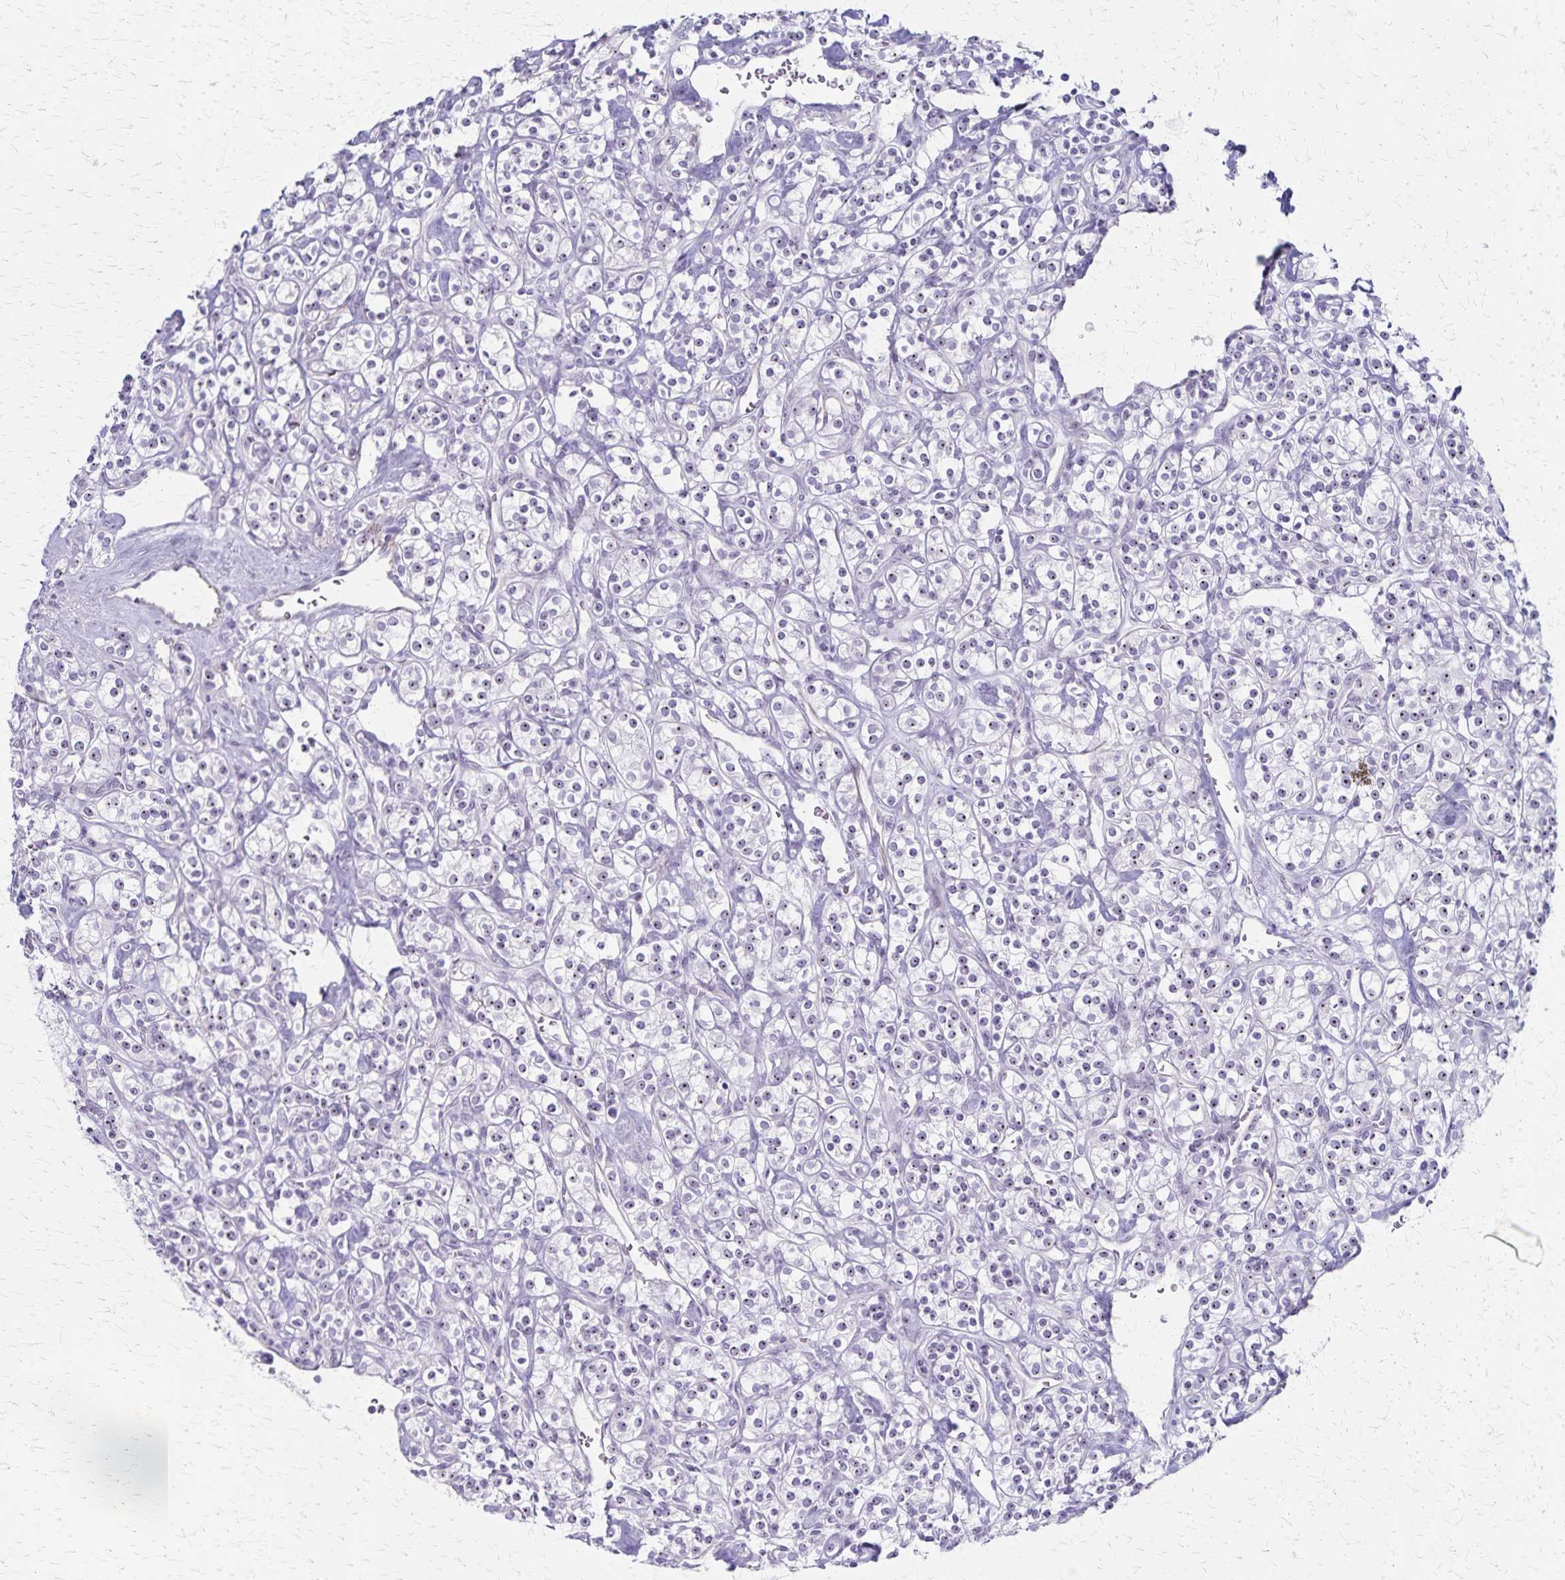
{"staining": {"intensity": "weak", "quantity": "25%-75%", "location": "nuclear"}, "tissue": "renal cancer", "cell_type": "Tumor cells", "image_type": "cancer", "snomed": [{"axis": "morphology", "description": "Adenocarcinoma, NOS"}, {"axis": "topography", "description": "Kidney"}], "caption": "Immunohistochemical staining of renal adenocarcinoma reveals low levels of weak nuclear staining in about 25%-75% of tumor cells.", "gene": "DLK2", "patient": {"sex": "male", "age": 77}}